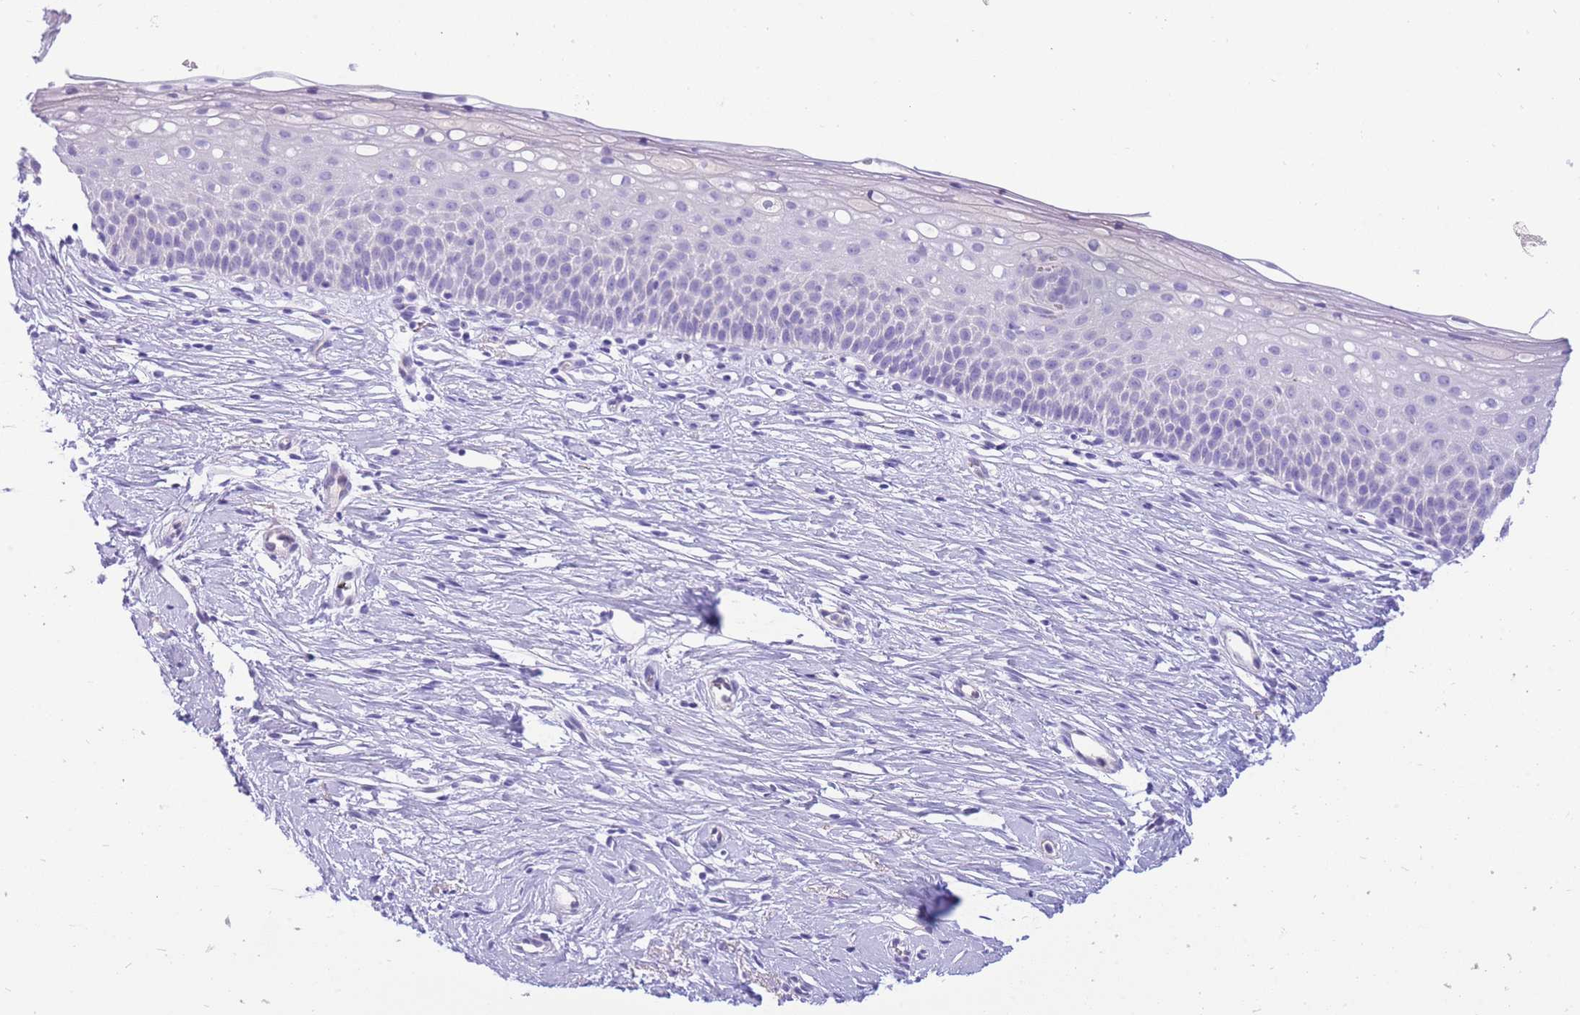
{"staining": {"intensity": "negative", "quantity": "none", "location": "none"}, "tissue": "cervix", "cell_type": "Glandular cells", "image_type": "normal", "snomed": [{"axis": "morphology", "description": "Normal tissue, NOS"}, {"axis": "topography", "description": "Cervix"}], "caption": "This histopathology image is of unremarkable cervix stained with immunohistochemistry (IHC) to label a protein in brown with the nuclei are counter-stained blue. There is no positivity in glandular cells.", "gene": "SULT1A1", "patient": {"sex": "female", "age": 57}}